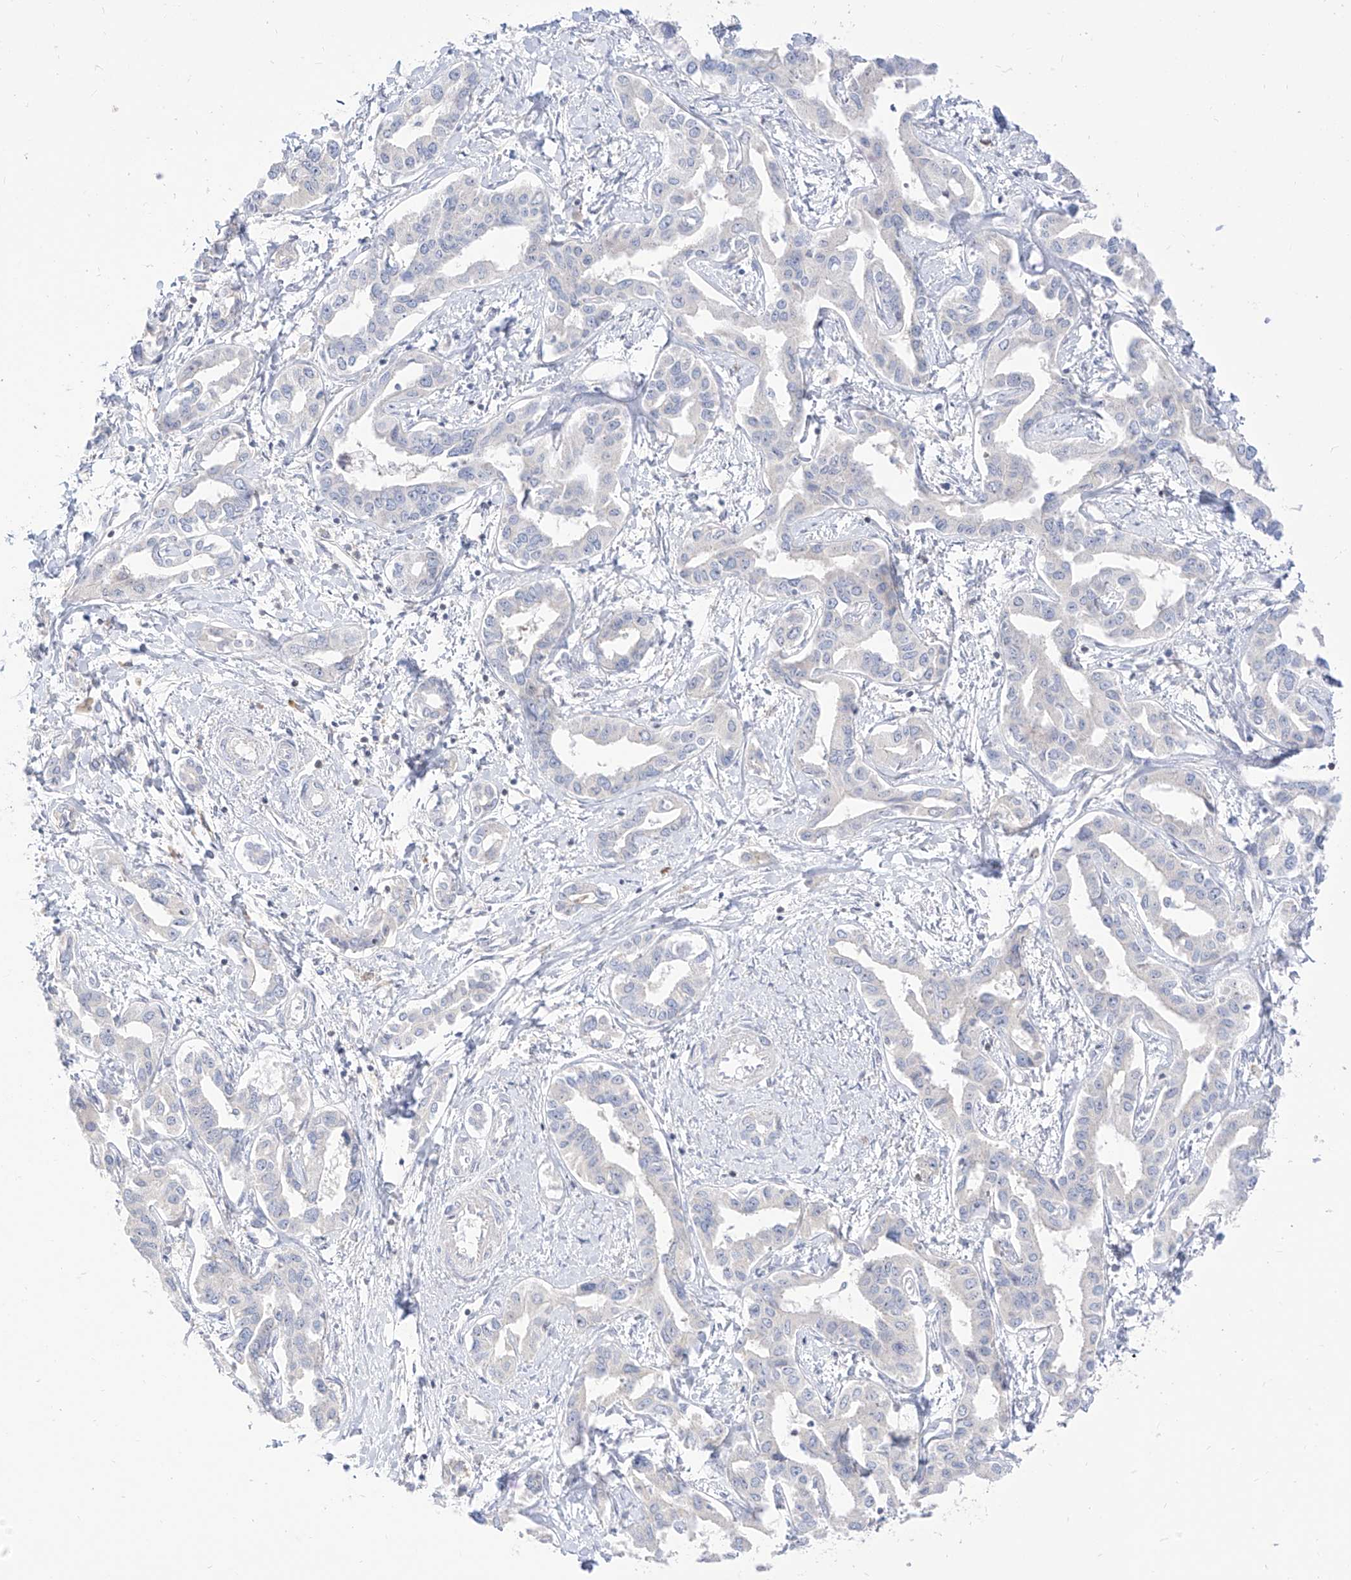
{"staining": {"intensity": "negative", "quantity": "none", "location": "none"}, "tissue": "liver cancer", "cell_type": "Tumor cells", "image_type": "cancer", "snomed": [{"axis": "morphology", "description": "Cholangiocarcinoma"}, {"axis": "topography", "description": "Liver"}], "caption": "Immunohistochemistry (IHC) of human liver cancer (cholangiocarcinoma) reveals no expression in tumor cells. (DAB (3,3'-diaminobenzidine) immunohistochemistry with hematoxylin counter stain).", "gene": "SYTL3", "patient": {"sex": "male", "age": 59}}